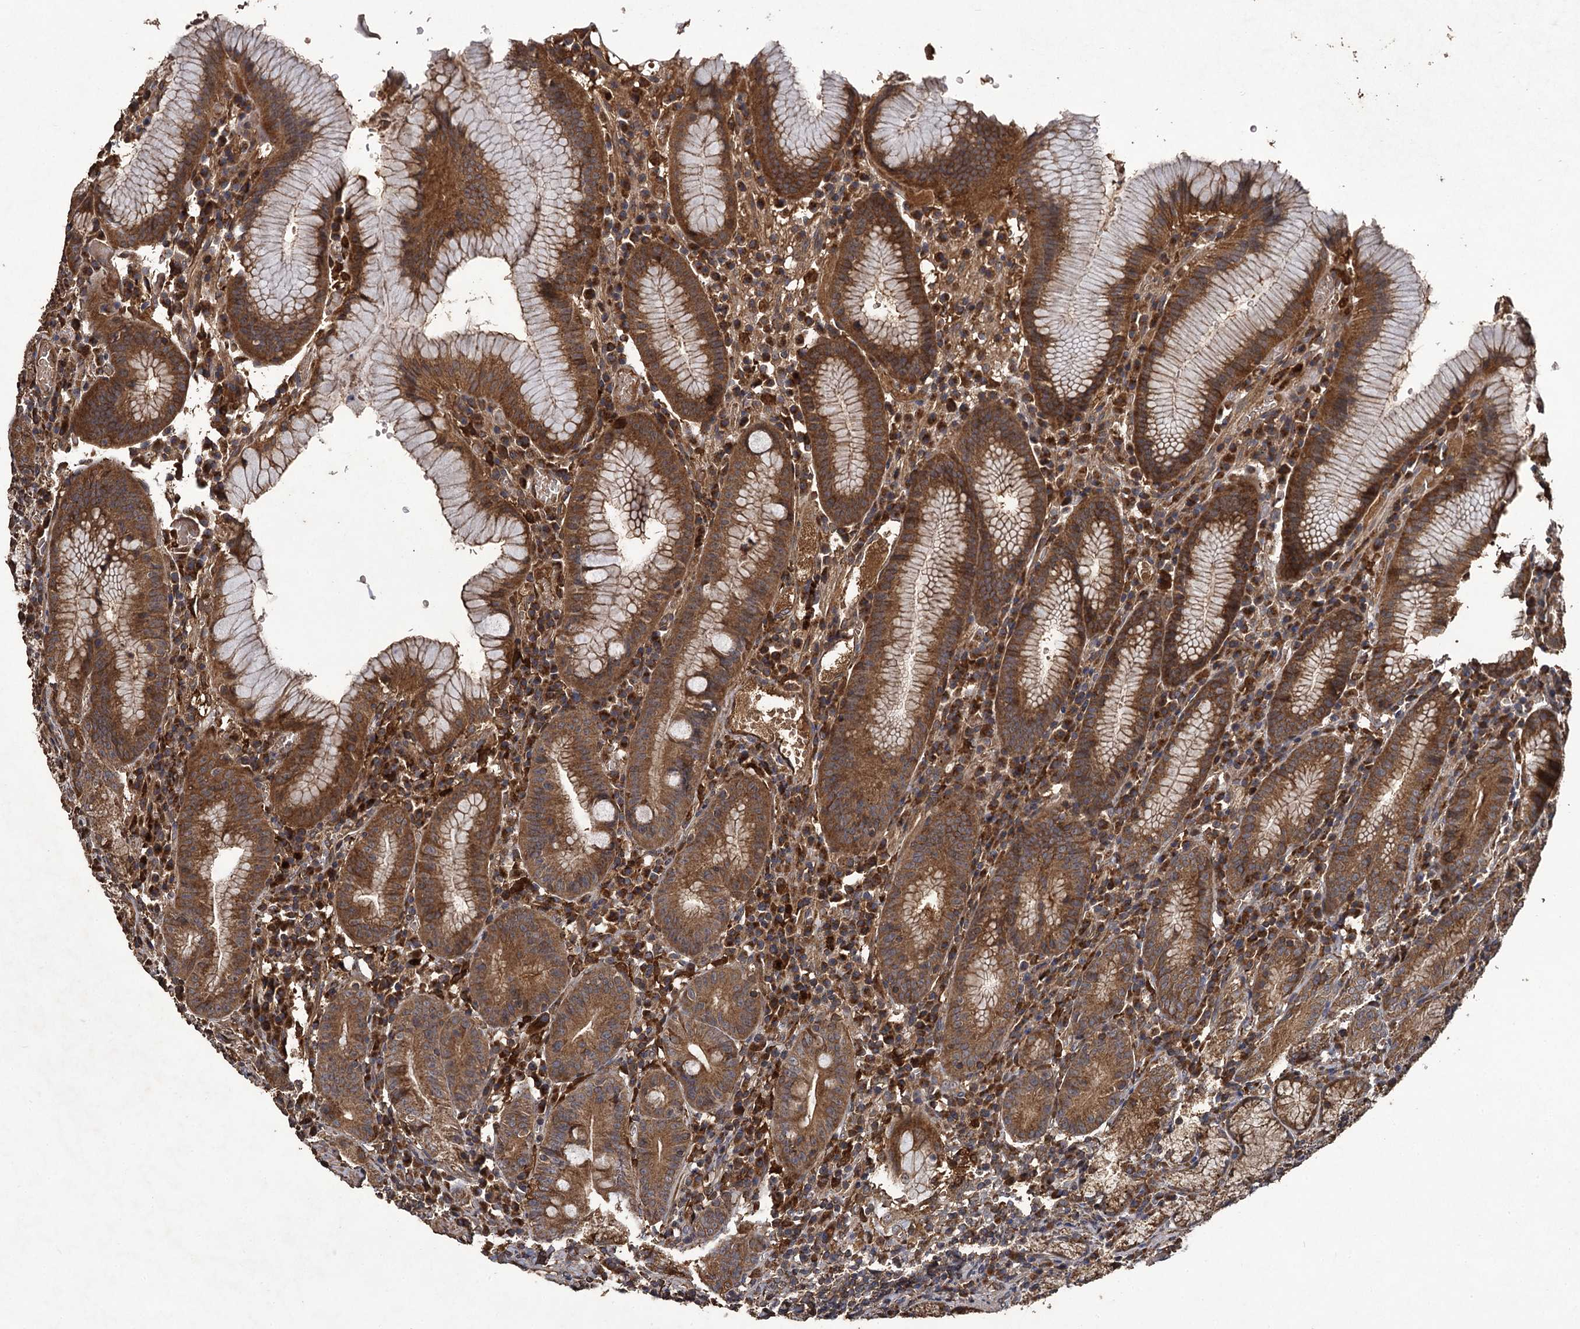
{"staining": {"intensity": "strong", "quantity": ">75%", "location": "cytoplasmic/membranous"}, "tissue": "stomach", "cell_type": "Glandular cells", "image_type": "normal", "snomed": [{"axis": "morphology", "description": "Normal tissue, NOS"}, {"axis": "topography", "description": "Stomach"}], "caption": "Approximately >75% of glandular cells in benign human stomach show strong cytoplasmic/membranous protein staining as visualized by brown immunohistochemical staining.", "gene": "GCLC", "patient": {"sex": "male", "age": 55}}